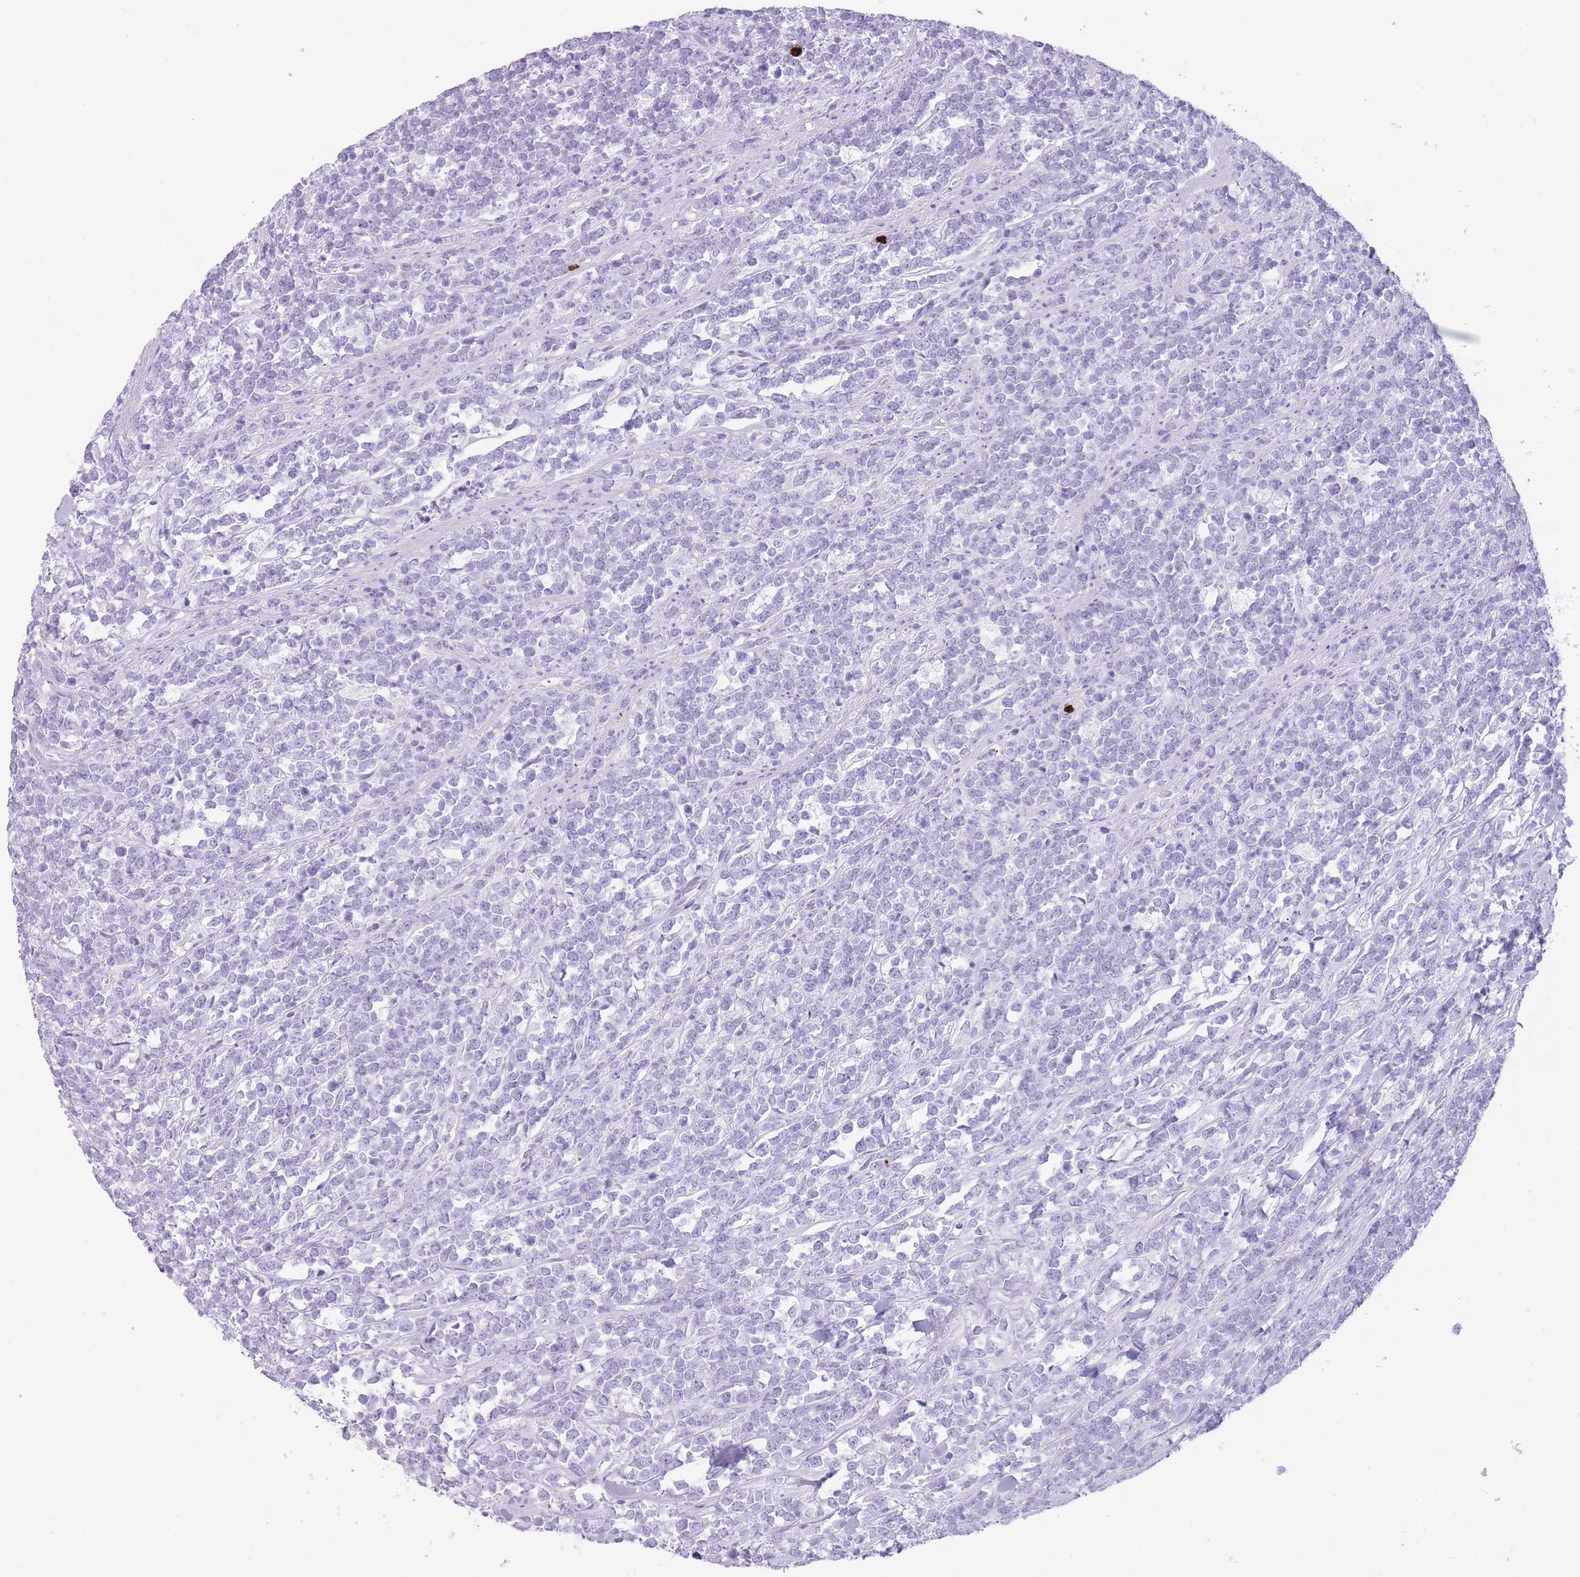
{"staining": {"intensity": "negative", "quantity": "none", "location": "none"}, "tissue": "lymphoma", "cell_type": "Tumor cells", "image_type": "cancer", "snomed": [{"axis": "morphology", "description": "Malignant lymphoma, non-Hodgkin's type, High grade"}, {"axis": "topography", "description": "Small intestine"}, {"axis": "topography", "description": "Colon"}], "caption": "Micrograph shows no significant protein staining in tumor cells of lymphoma. (Stains: DAB immunohistochemistry with hematoxylin counter stain, Microscopy: brightfield microscopy at high magnification).", "gene": "OR4F21", "patient": {"sex": "male", "age": 8}}